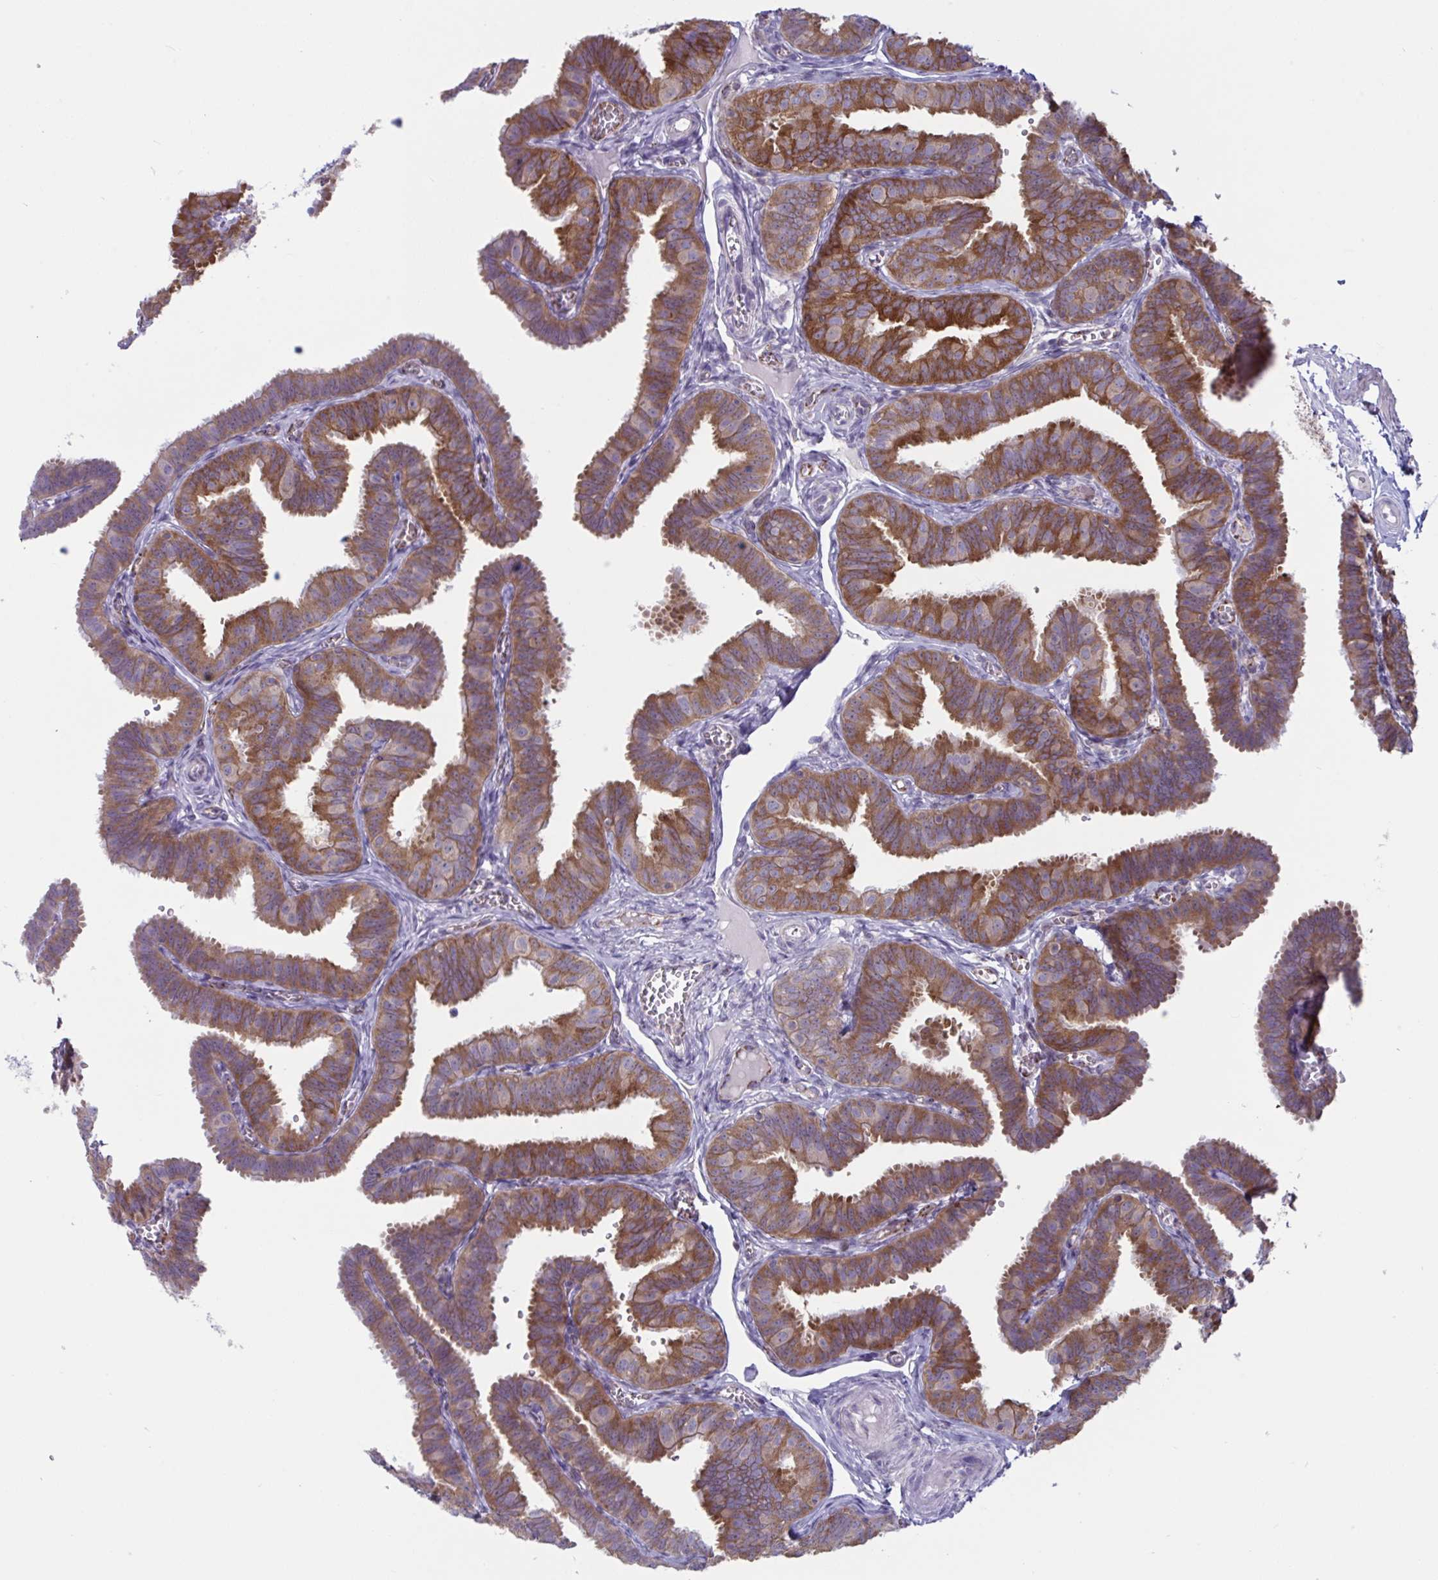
{"staining": {"intensity": "strong", "quantity": ">75%", "location": "cytoplasmic/membranous"}, "tissue": "fallopian tube", "cell_type": "Glandular cells", "image_type": "normal", "snomed": [{"axis": "morphology", "description": "Normal tissue, NOS"}, {"axis": "topography", "description": "Fallopian tube"}], "caption": "A high amount of strong cytoplasmic/membranous positivity is seen in approximately >75% of glandular cells in normal fallopian tube. The protein is shown in brown color, while the nuclei are stained blue.", "gene": "TANK", "patient": {"sex": "female", "age": 25}}